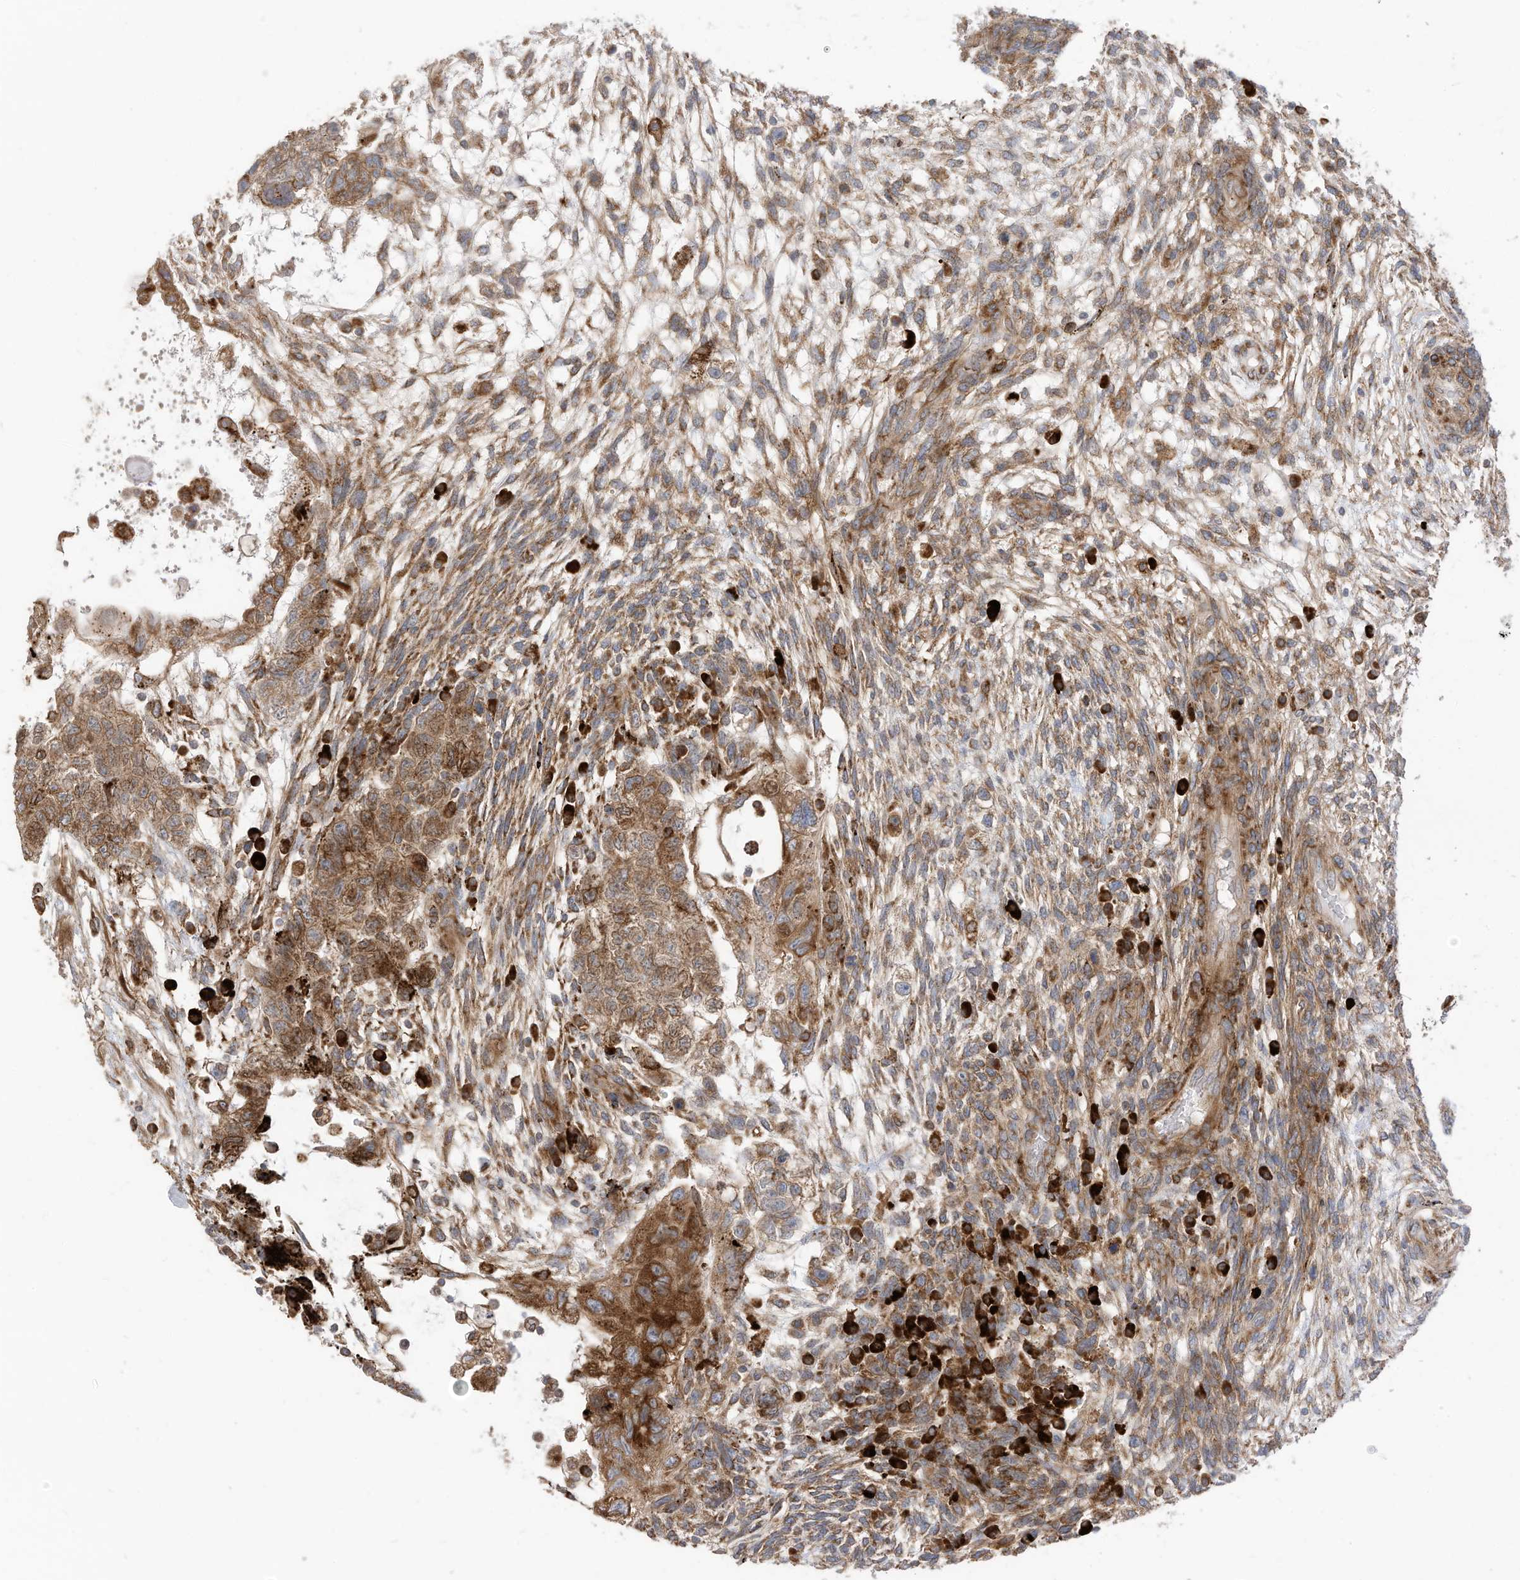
{"staining": {"intensity": "moderate", "quantity": ">75%", "location": "cytoplasmic/membranous"}, "tissue": "testis cancer", "cell_type": "Tumor cells", "image_type": "cancer", "snomed": [{"axis": "morphology", "description": "Normal tissue, NOS"}, {"axis": "morphology", "description": "Carcinoma, Embryonal, NOS"}, {"axis": "topography", "description": "Testis"}], "caption": "Embryonal carcinoma (testis) was stained to show a protein in brown. There is medium levels of moderate cytoplasmic/membranous staining in about >75% of tumor cells.", "gene": "TRNAU1AP", "patient": {"sex": "male", "age": 36}}